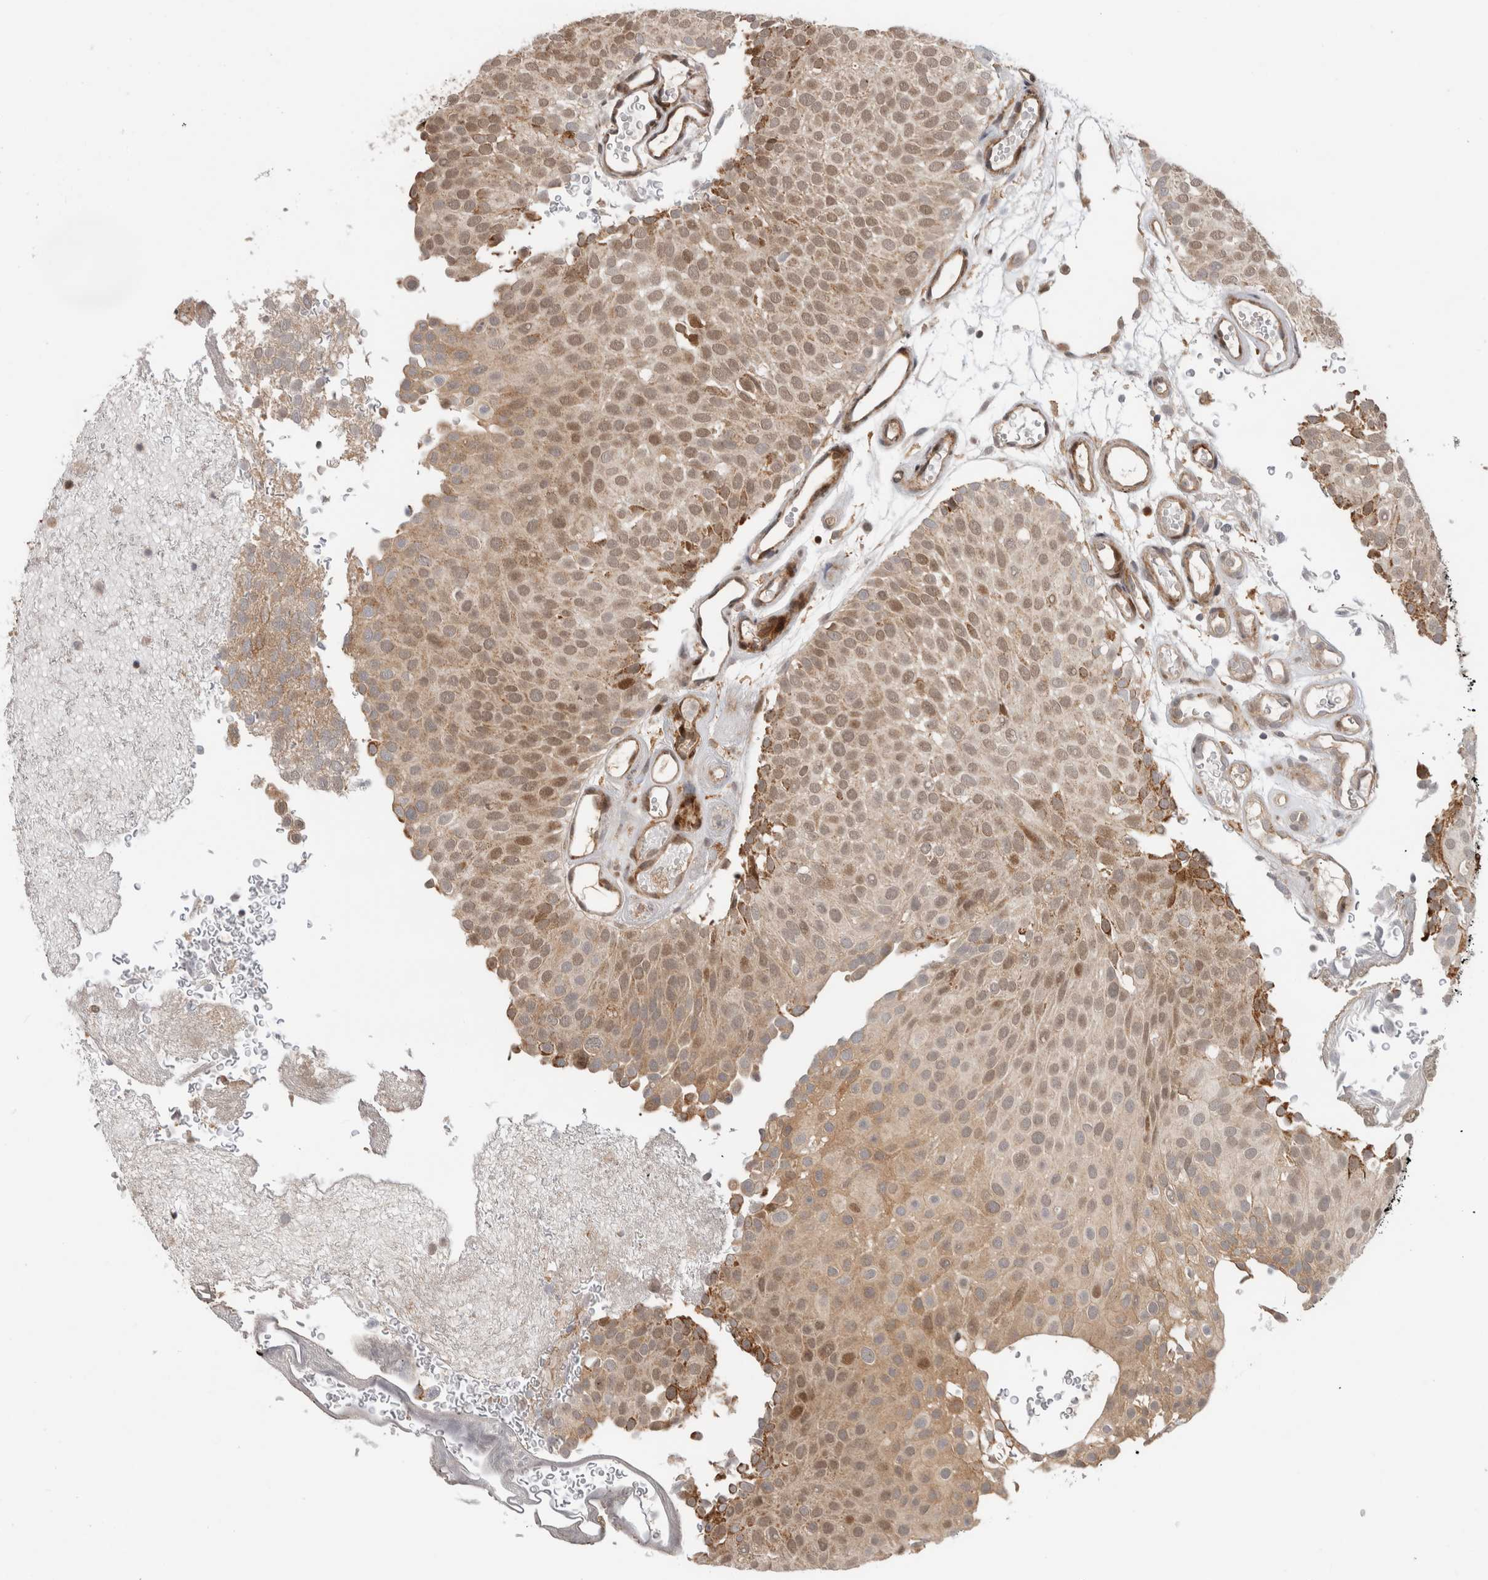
{"staining": {"intensity": "moderate", "quantity": ">75%", "location": "cytoplasmic/membranous,nuclear"}, "tissue": "urothelial cancer", "cell_type": "Tumor cells", "image_type": "cancer", "snomed": [{"axis": "morphology", "description": "Urothelial carcinoma, Low grade"}, {"axis": "topography", "description": "Urinary bladder"}], "caption": "Immunohistochemistry photomicrograph of neoplastic tissue: human urothelial carcinoma (low-grade) stained using IHC exhibits medium levels of moderate protein expression localized specifically in the cytoplasmic/membranous and nuclear of tumor cells, appearing as a cytoplasmic/membranous and nuclear brown color.", "gene": "INSRR", "patient": {"sex": "male", "age": 78}}